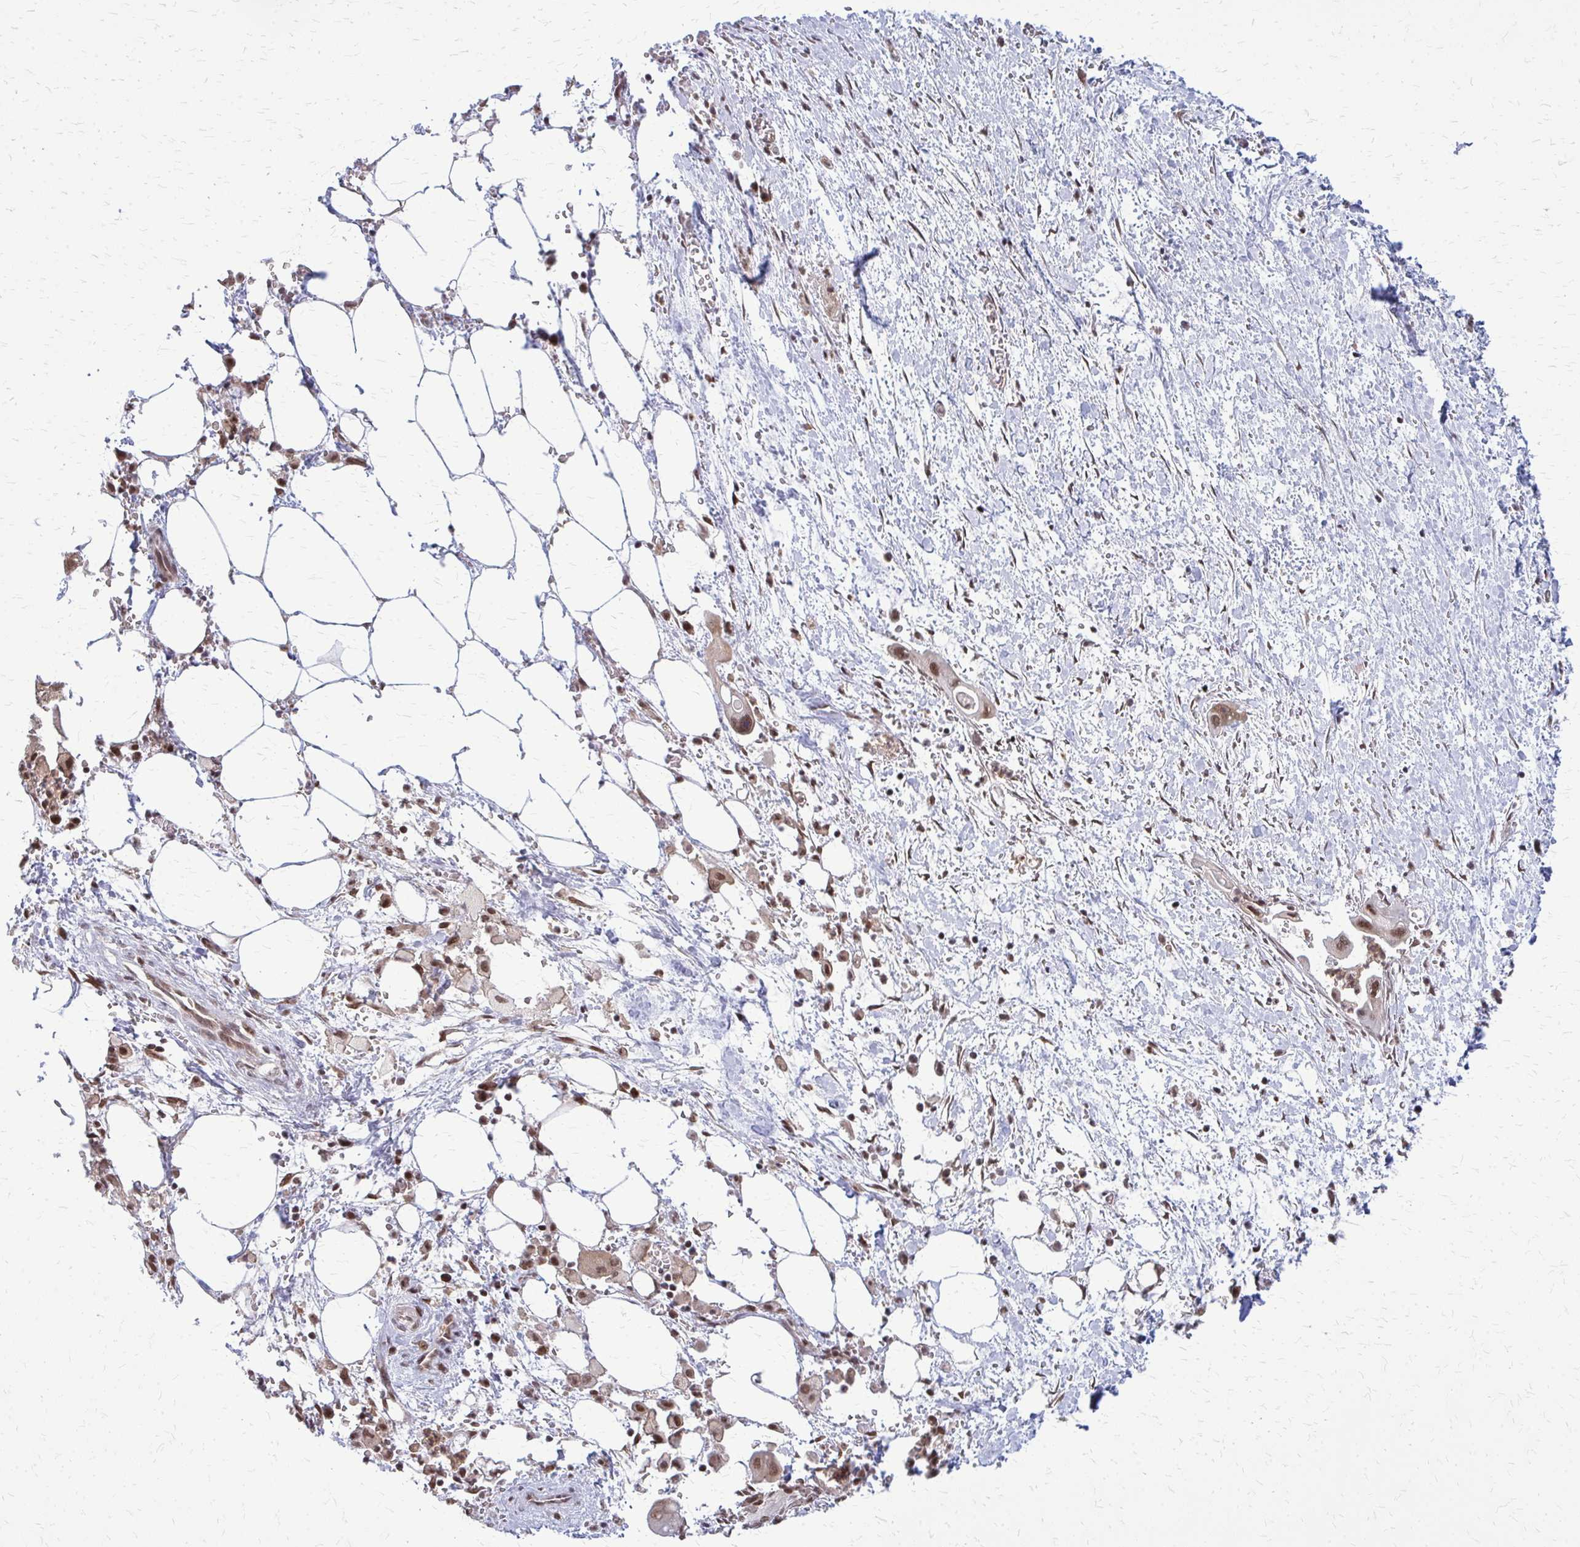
{"staining": {"intensity": "moderate", "quantity": ">75%", "location": "nuclear"}, "tissue": "pancreatic cancer", "cell_type": "Tumor cells", "image_type": "cancer", "snomed": [{"axis": "morphology", "description": "Adenocarcinoma, NOS"}, {"axis": "topography", "description": "Pancreas"}], "caption": "High-power microscopy captured an immunohistochemistry histopathology image of pancreatic adenocarcinoma, revealing moderate nuclear positivity in approximately >75% of tumor cells.", "gene": "HDAC3", "patient": {"sex": "male", "age": 61}}